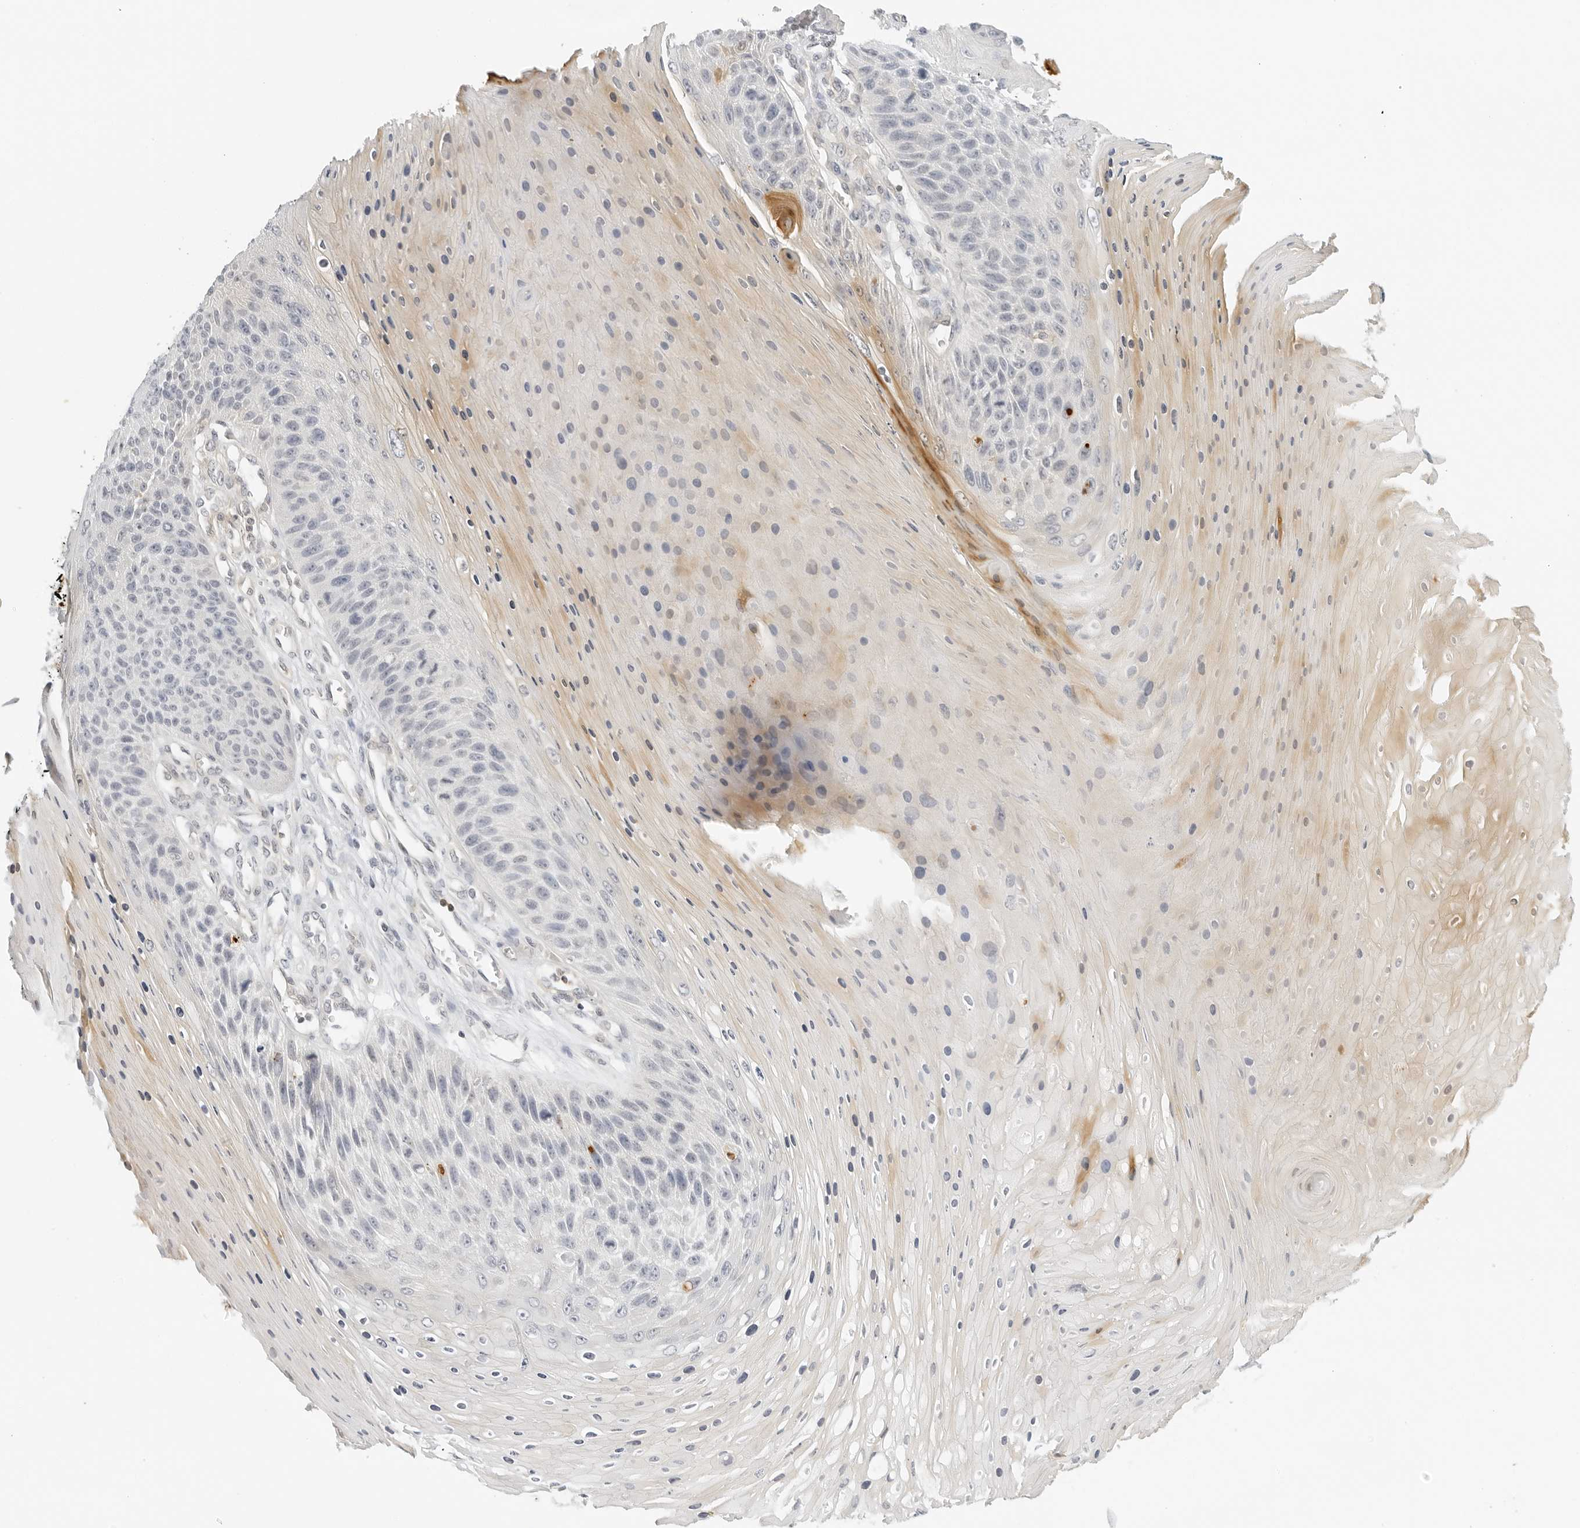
{"staining": {"intensity": "negative", "quantity": "none", "location": "none"}, "tissue": "skin cancer", "cell_type": "Tumor cells", "image_type": "cancer", "snomed": [{"axis": "morphology", "description": "Squamous cell carcinoma, NOS"}, {"axis": "topography", "description": "Skin"}], "caption": "Immunohistochemical staining of squamous cell carcinoma (skin) displays no significant expression in tumor cells. (DAB (3,3'-diaminobenzidine) immunohistochemistry (IHC) visualized using brightfield microscopy, high magnification).", "gene": "OSCP1", "patient": {"sex": "female", "age": 88}}